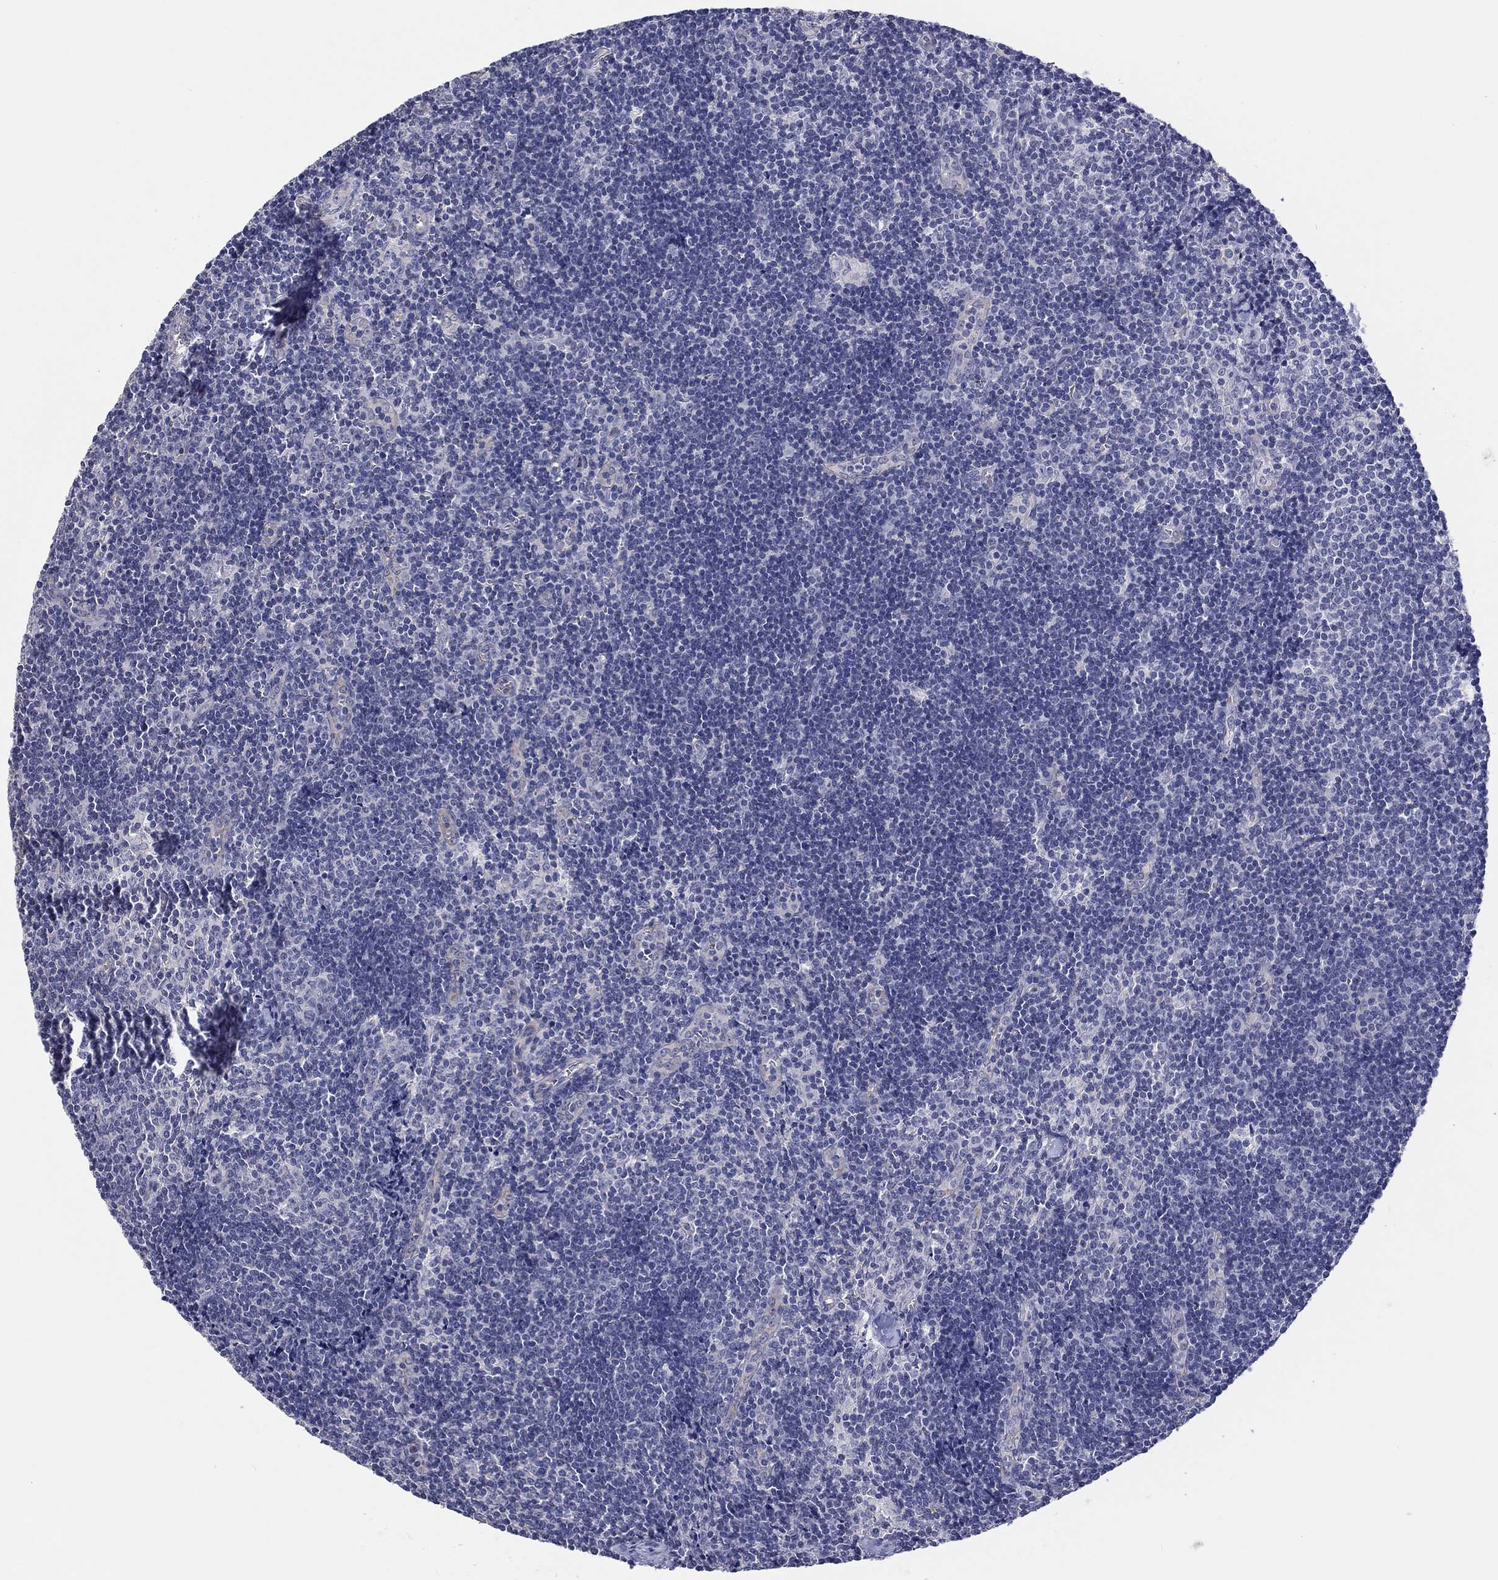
{"staining": {"intensity": "negative", "quantity": "none", "location": "none"}, "tissue": "lymph node", "cell_type": "Germinal center cells", "image_type": "normal", "snomed": [{"axis": "morphology", "description": "Normal tissue, NOS"}, {"axis": "topography", "description": "Lymph node"}], "caption": "This photomicrograph is of normal lymph node stained with immunohistochemistry to label a protein in brown with the nuclei are counter-stained blue. There is no positivity in germinal center cells. Nuclei are stained in blue.", "gene": "CRYGD", "patient": {"sex": "female", "age": 52}}